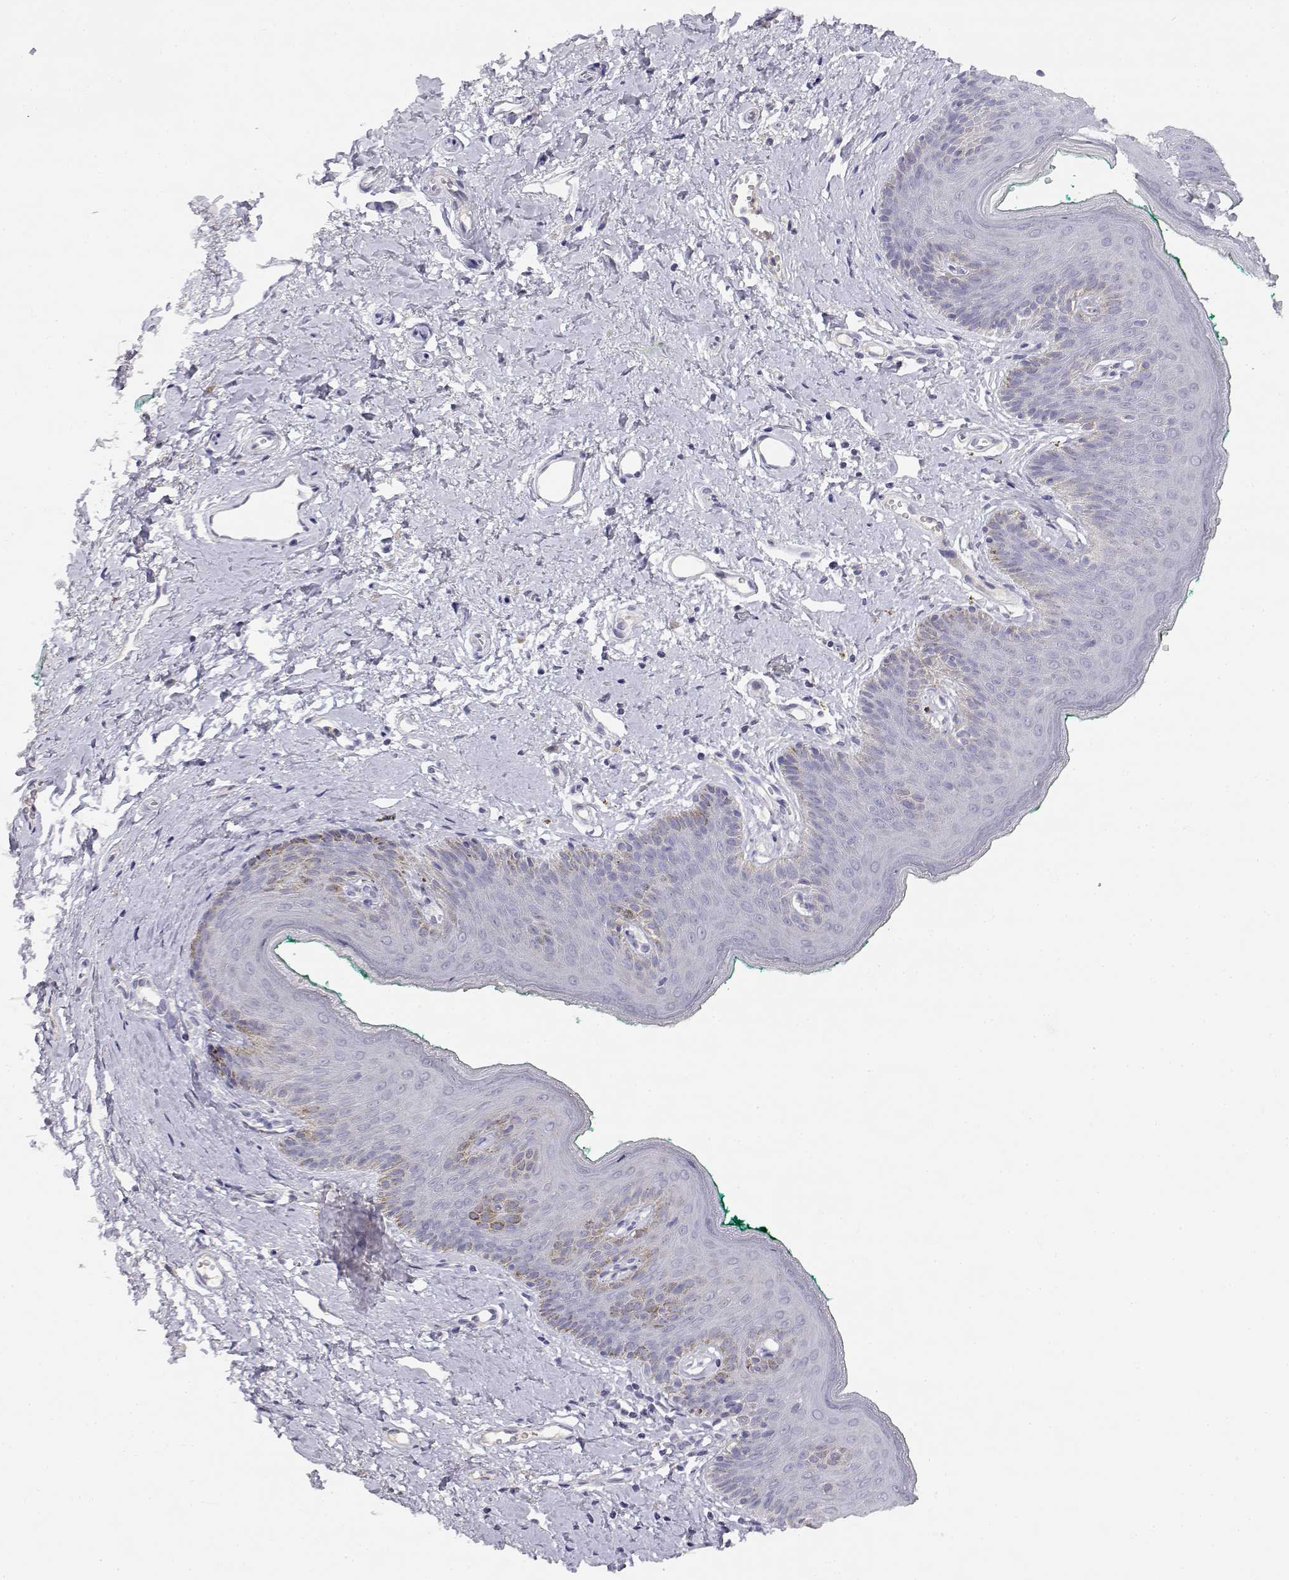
{"staining": {"intensity": "negative", "quantity": "none", "location": "none"}, "tissue": "skin", "cell_type": "Epidermal cells", "image_type": "normal", "snomed": [{"axis": "morphology", "description": "Normal tissue, NOS"}, {"axis": "topography", "description": "Vulva"}], "caption": "Skin stained for a protein using IHC displays no positivity epidermal cells.", "gene": "ADA", "patient": {"sex": "female", "age": 66}}